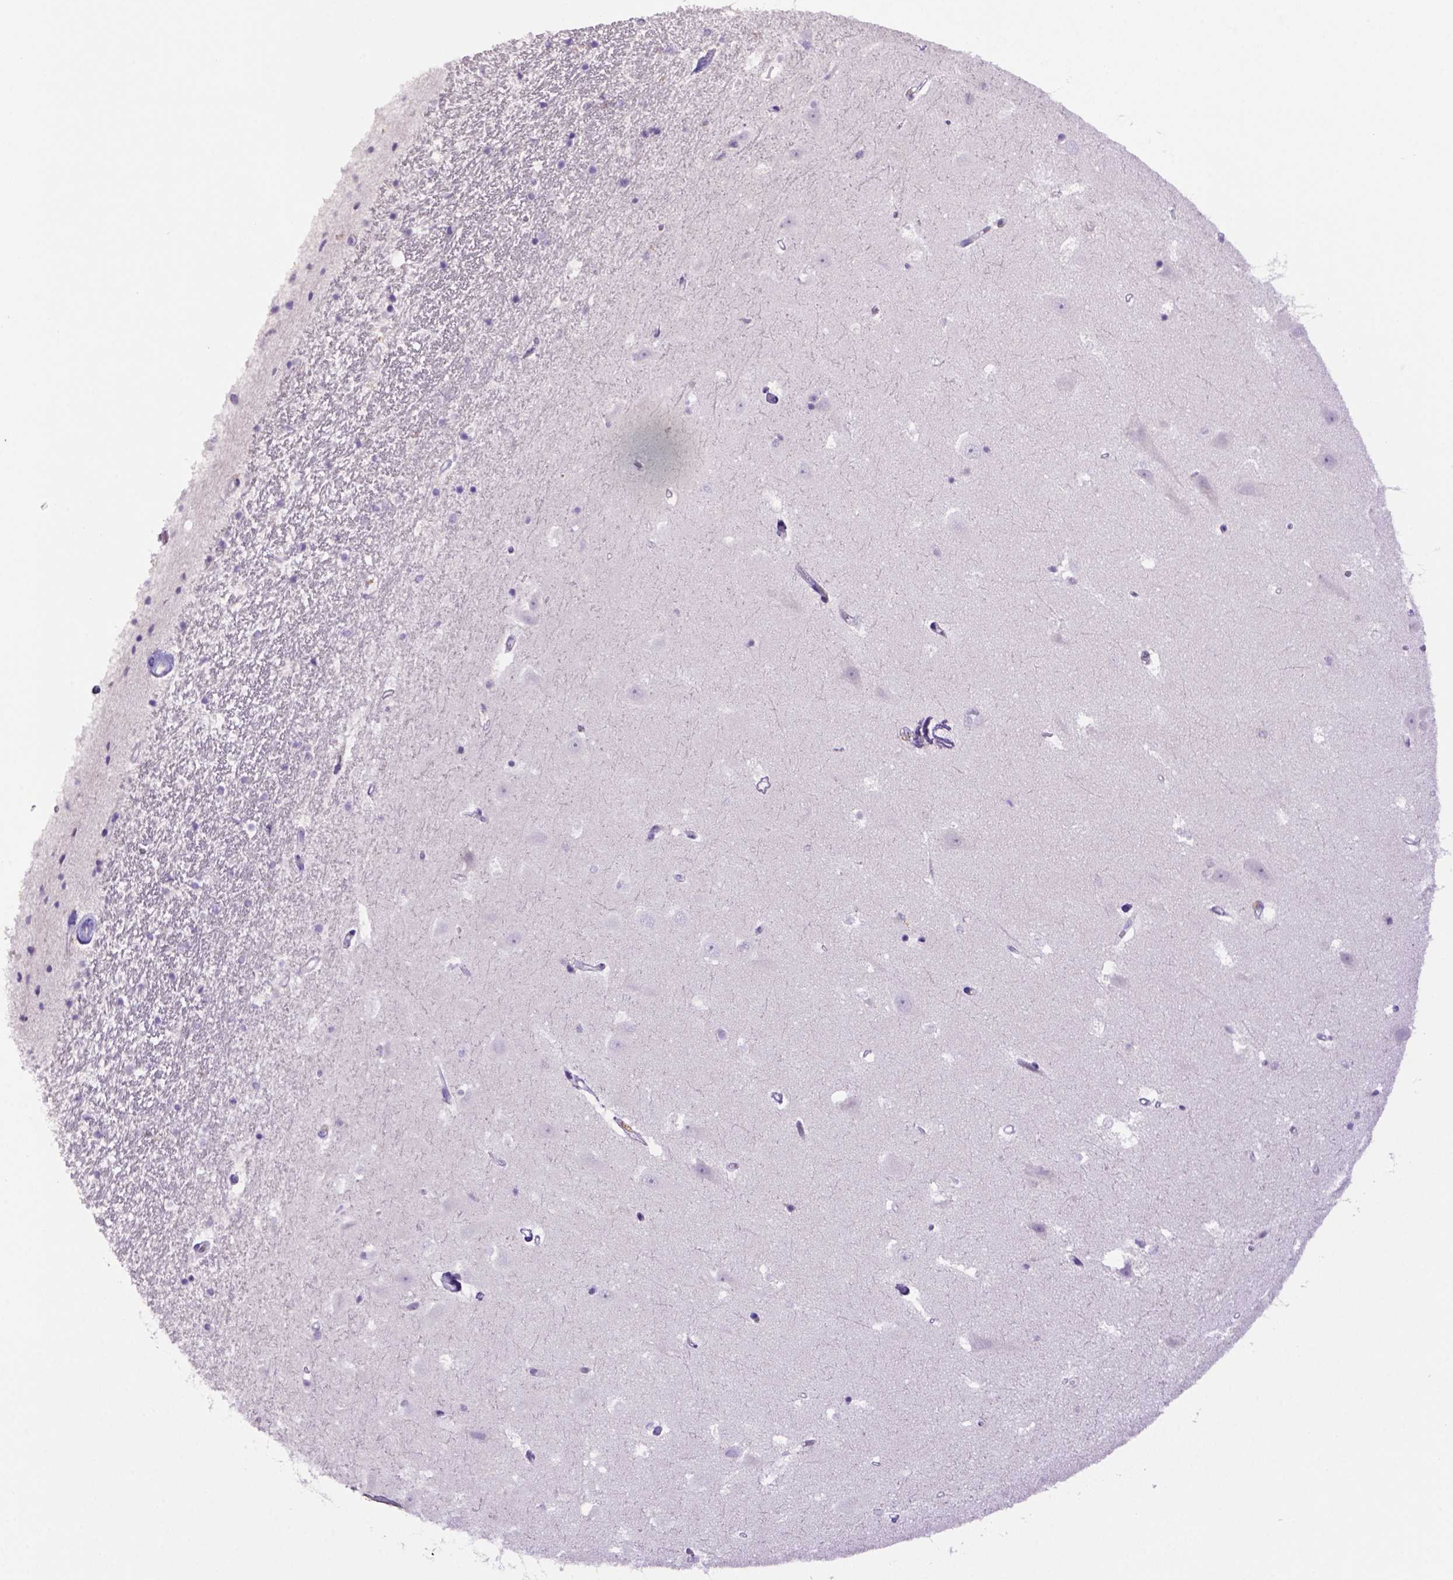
{"staining": {"intensity": "negative", "quantity": "none", "location": "none"}, "tissue": "hippocampus", "cell_type": "Glial cells", "image_type": "normal", "snomed": [{"axis": "morphology", "description": "Normal tissue, NOS"}, {"axis": "topography", "description": "Hippocampus"}], "caption": "A high-resolution image shows immunohistochemistry staining of unremarkable hippocampus, which demonstrates no significant positivity in glial cells. (DAB immunohistochemistry (IHC) visualized using brightfield microscopy, high magnification).", "gene": "CD68", "patient": {"sex": "male", "age": 44}}